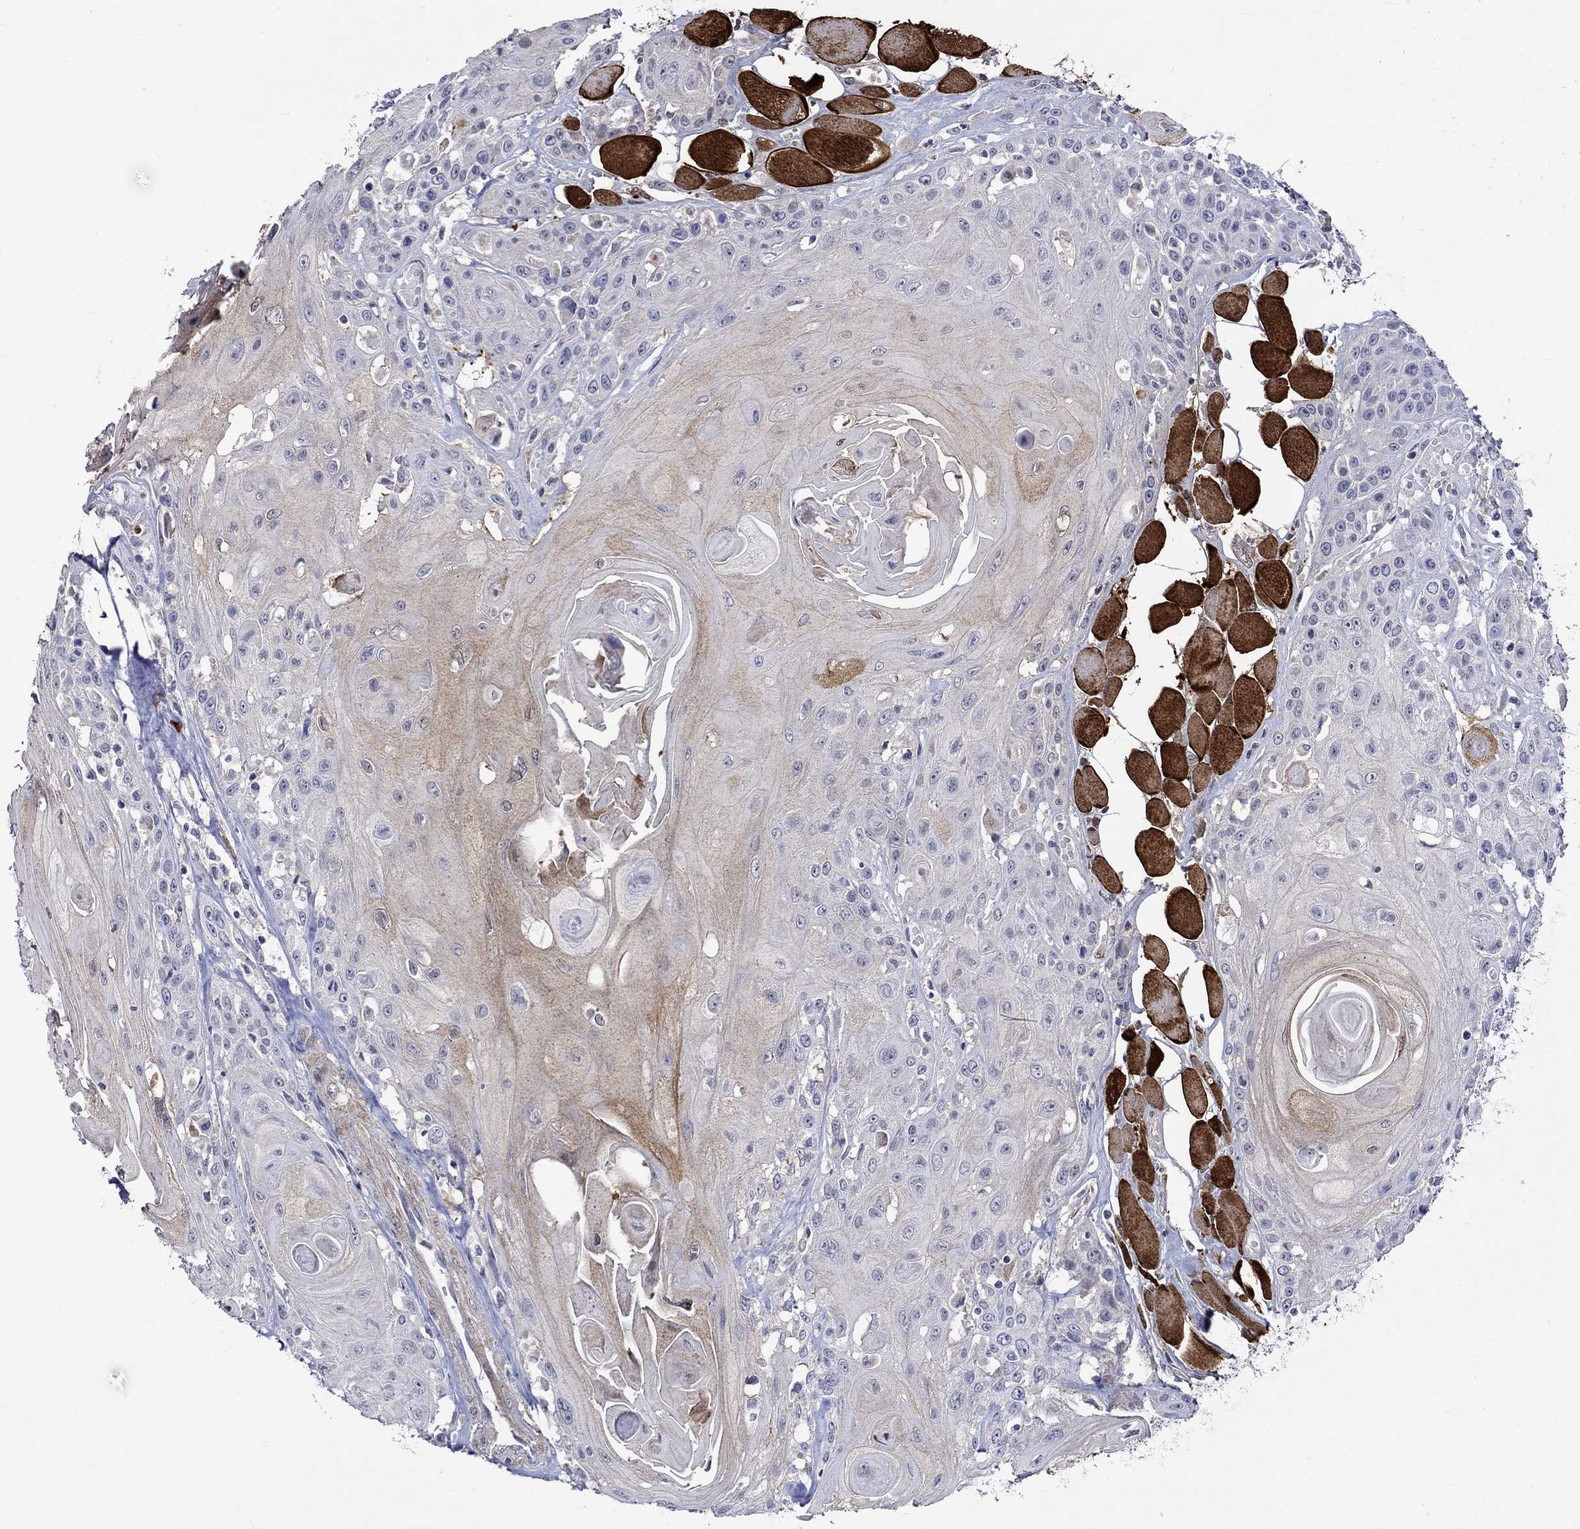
{"staining": {"intensity": "weak", "quantity": "25%-75%", "location": "cytoplasmic/membranous"}, "tissue": "head and neck cancer", "cell_type": "Tumor cells", "image_type": "cancer", "snomed": [{"axis": "morphology", "description": "Squamous cell carcinoma, NOS"}, {"axis": "topography", "description": "Head-Neck"}], "caption": "Immunohistochemistry (IHC) of head and neck cancer demonstrates low levels of weak cytoplasmic/membranous staining in approximately 25%-75% of tumor cells.", "gene": "CRYAB", "patient": {"sex": "female", "age": 59}}